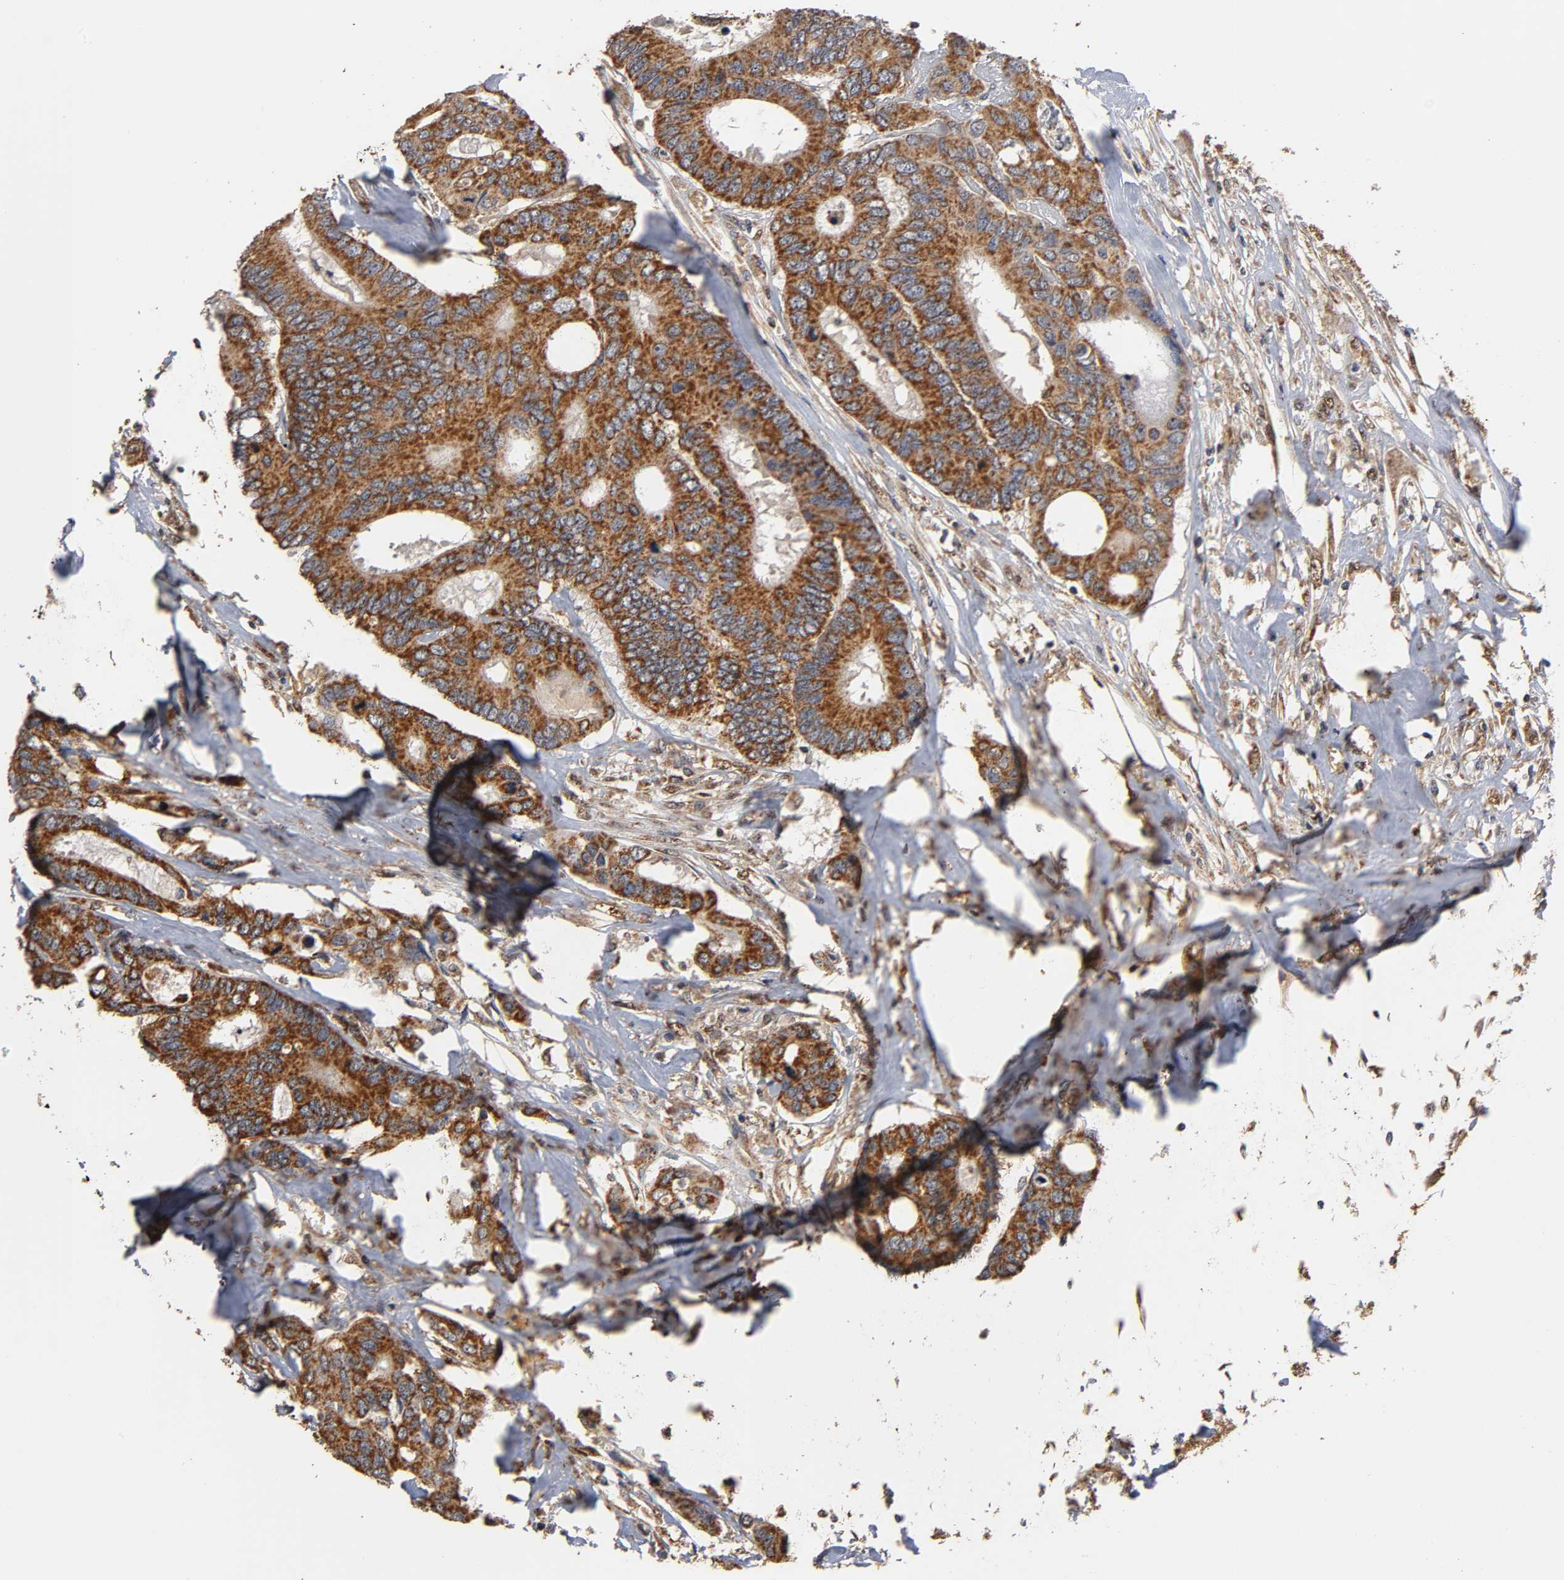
{"staining": {"intensity": "strong", "quantity": ">75%", "location": "cytoplasmic/membranous"}, "tissue": "colorectal cancer", "cell_type": "Tumor cells", "image_type": "cancer", "snomed": [{"axis": "morphology", "description": "Adenocarcinoma, NOS"}, {"axis": "topography", "description": "Rectum"}], "caption": "Colorectal adenocarcinoma stained with DAB (3,3'-diaminobenzidine) immunohistochemistry (IHC) reveals high levels of strong cytoplasmic/membranous staining in about >75% of tumor cells.", "gene": "PKN1", "patient": {"sex": "male", "age": 55}}